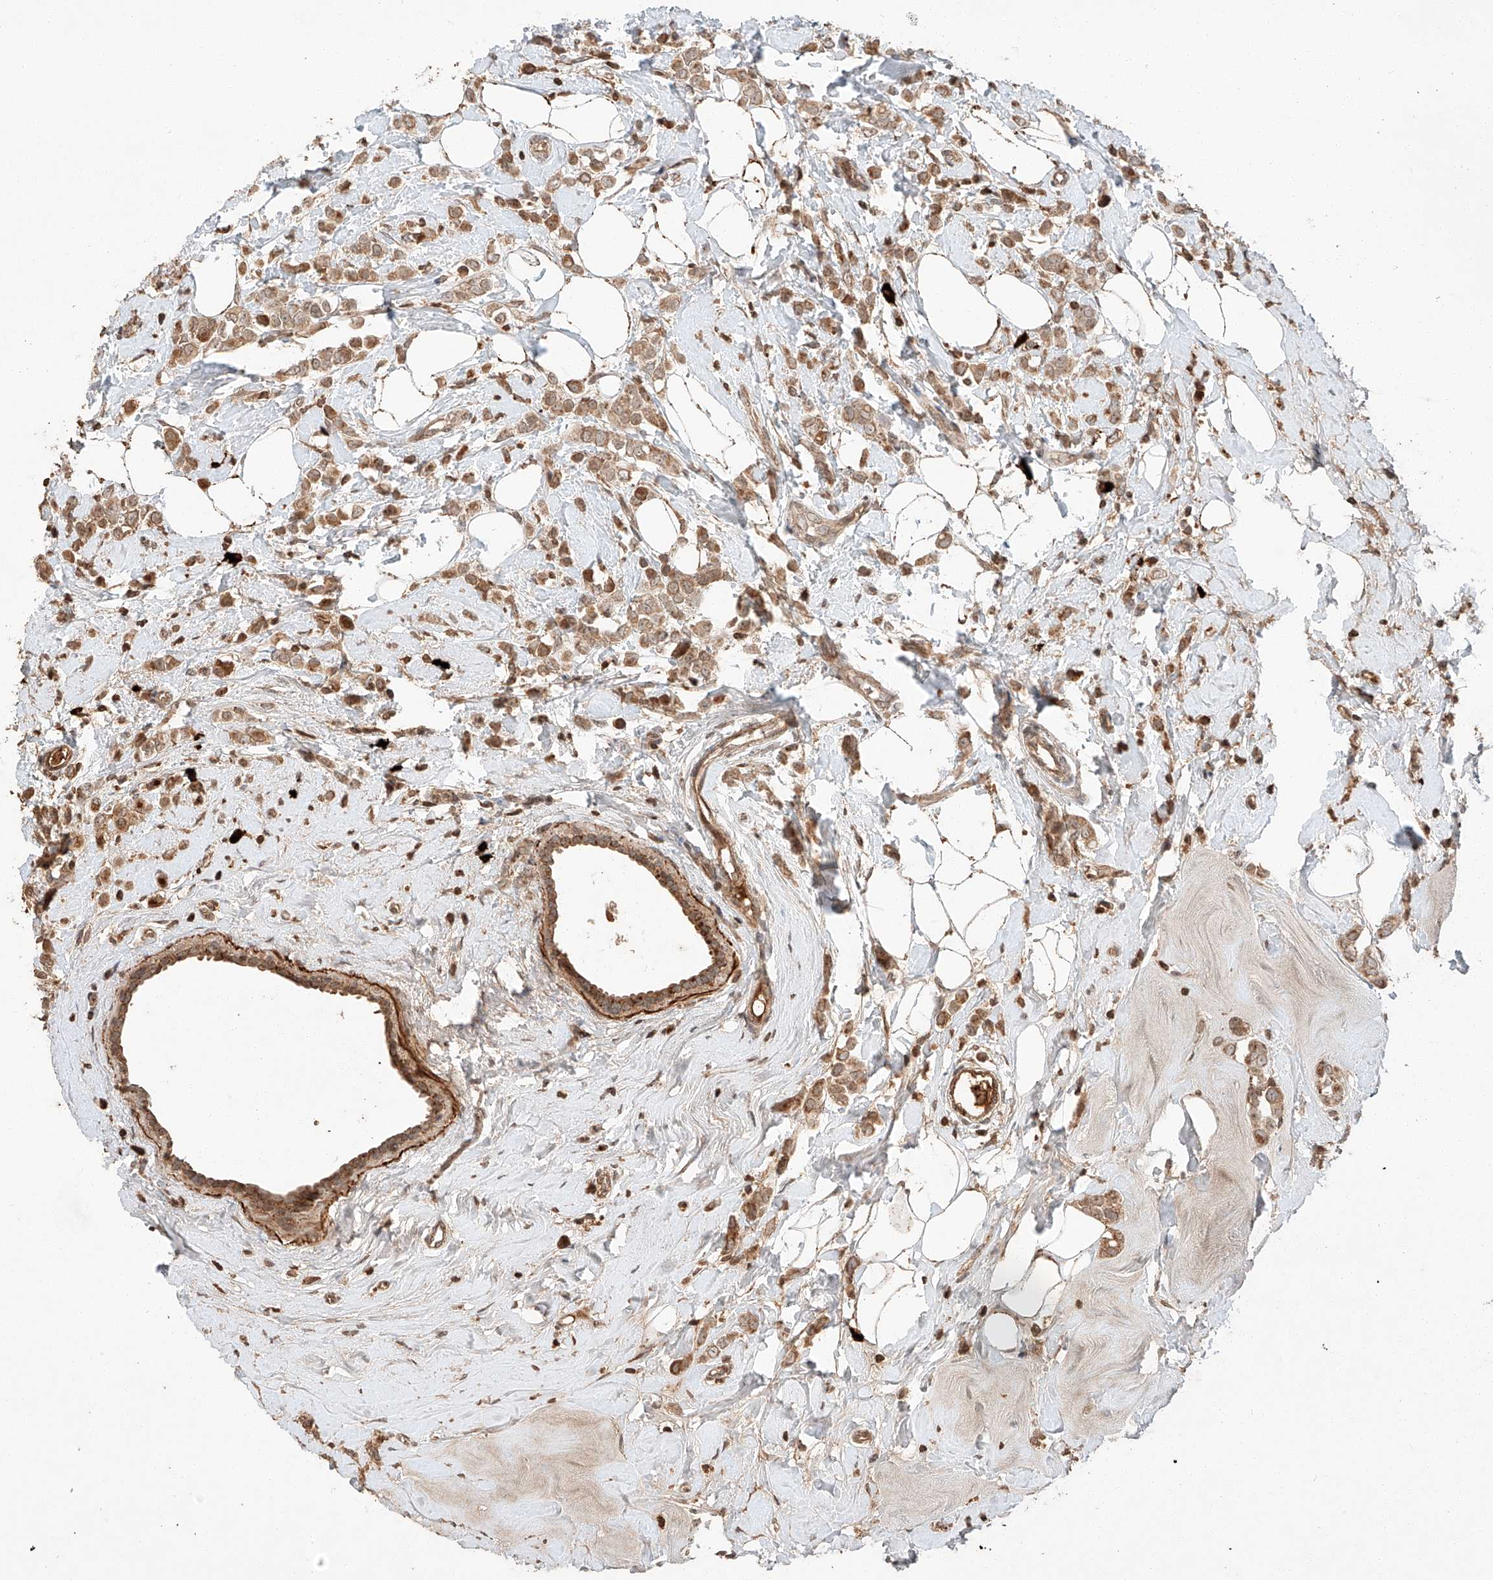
{"staining": {"intensity": "moderate", "quantity": ">75%", "location": "cytoplasmic/membranous"}, "tissue": "breast cancer", "cell_type": "Tumor cells", "image_type": "cancer", "snomed": [{"axis": "morphology", "description": "Lobular carcinoma"}, {"axis": "topography", "description": "Breast"}], "caption": "DAB immunohistochemical staining of breast cancer demonstrates moderate cytoplasmic/membranous protein expression in approximately >75% of tumor cells.", "gene": "ARHGAP33", "patient": {"sex": "female", "age": 47}}